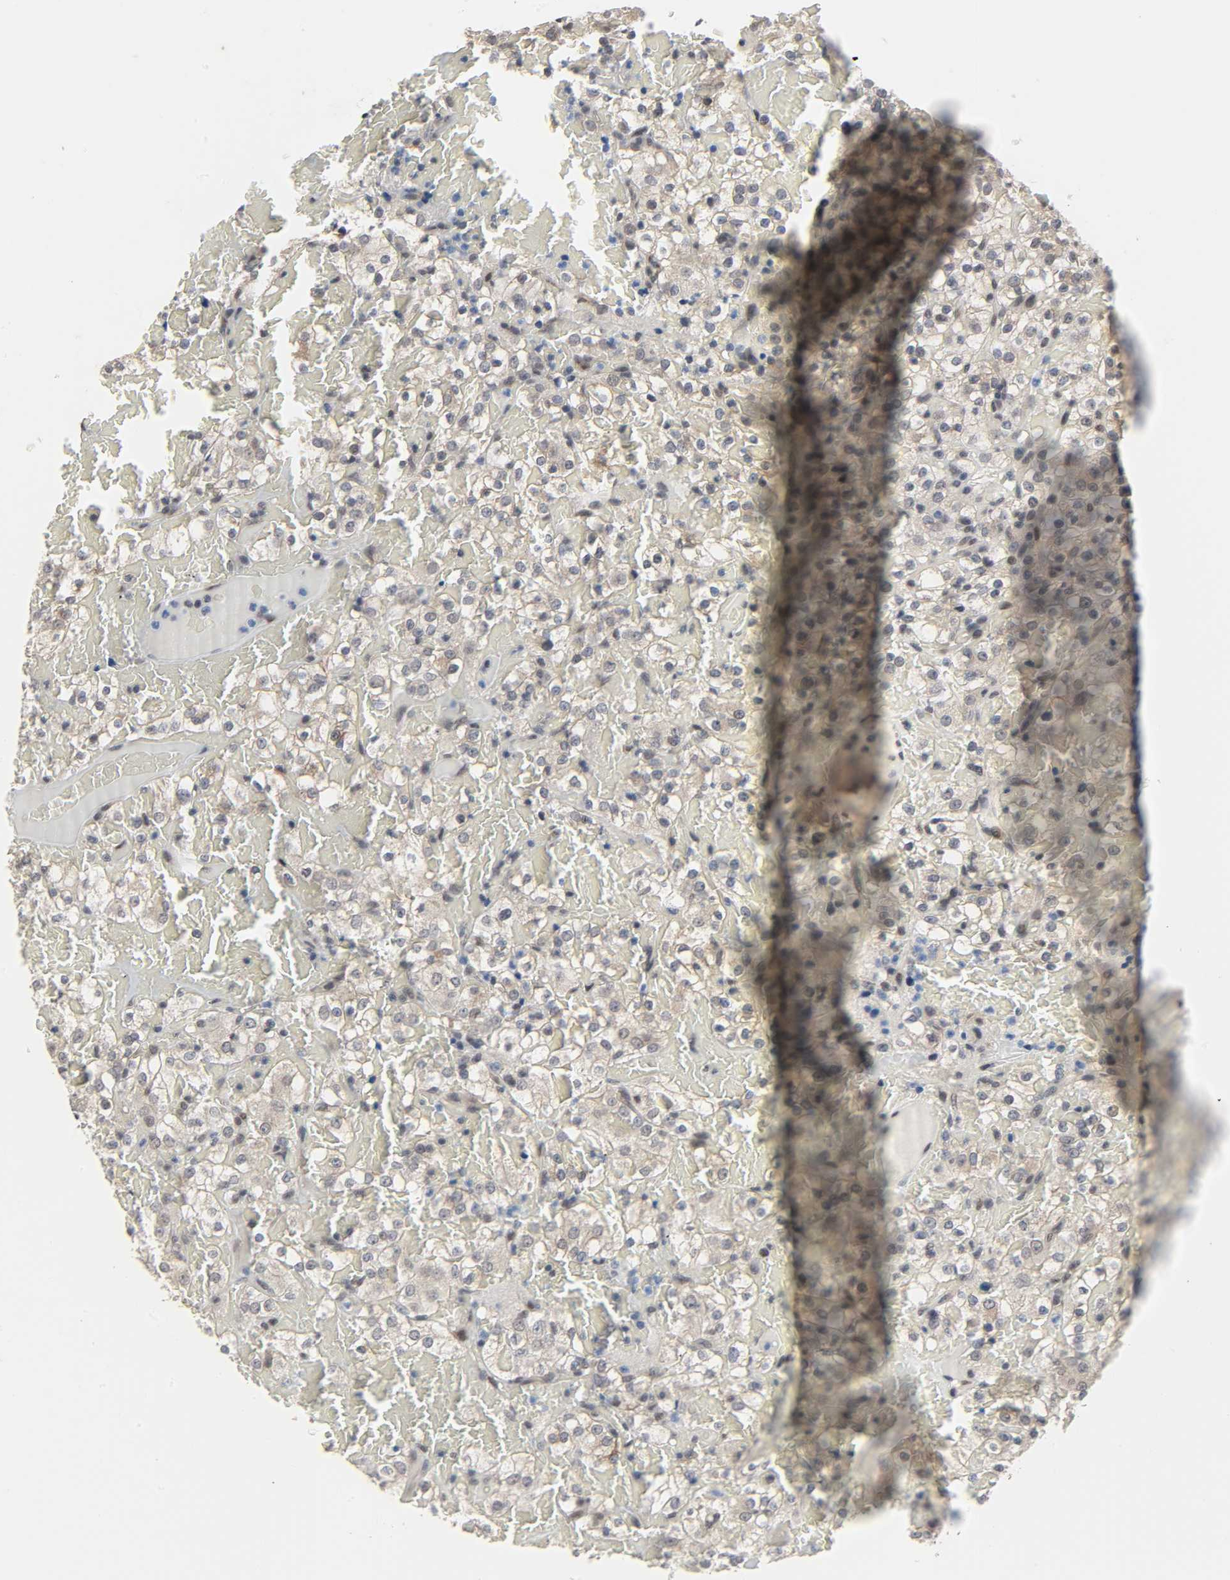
{"staining": {"intensity": "weak", "quantity": "25%-75%", "location": "cytoplasmic/membranous"}, "tissue": "renal cancer", "cell_type": "Tumor cells", "image_type": "cancer", "snomed": [{"axis": "morphology", "description": "Normal tissue, NOS"}, {"axis": "morphology", "description": "Adenocarcinoma, NOS"}, {"axis": "topography", "description": "Kidney"}], "caption": "Renal cancer (adenocarcinoma) tissue demonstrates weak cytoplasmic/membranous positivity in about 25%-75% of tumor cells", "gene": "MUC1", "patient": {"sex": "female", "age": 72}}